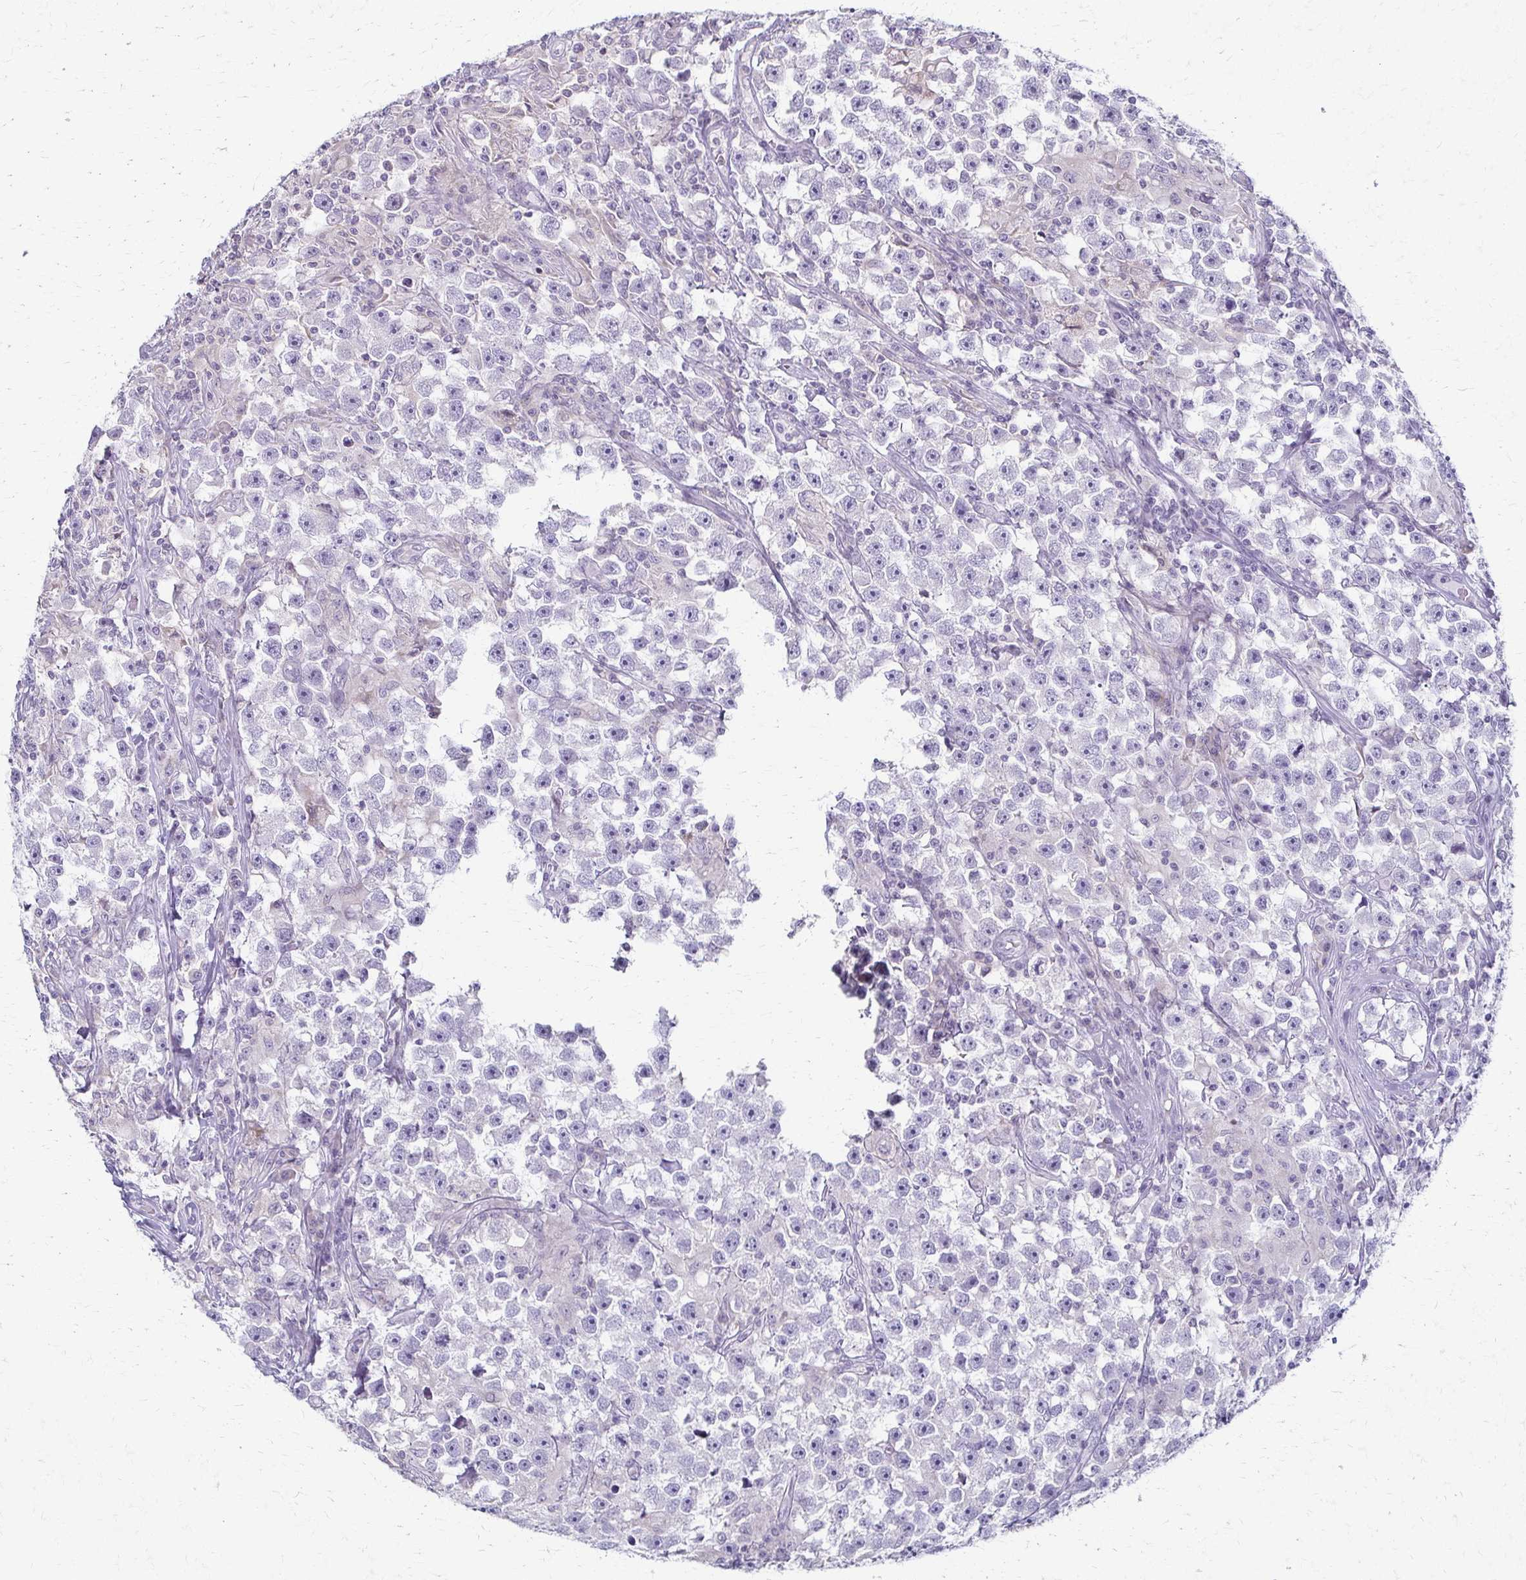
{"staining": {"intensity": "negative", "quantity": "none", "location": "none"}, "tissue": "testis cancer", "cell_type": "Tumor cells", "image_type": "cancer", "snomed": [{"axis": "morphology", "description": "Seminoma, NOS"}, {"axis": "topography", "description": "Testis"}], "caption": "Immunohistochemistry image of testis seminoma stained for a protein (brown), which displays no staining in tumor cells.", "gene": "FCGR2B", "patient": {"sex": "male", "age": 33}}